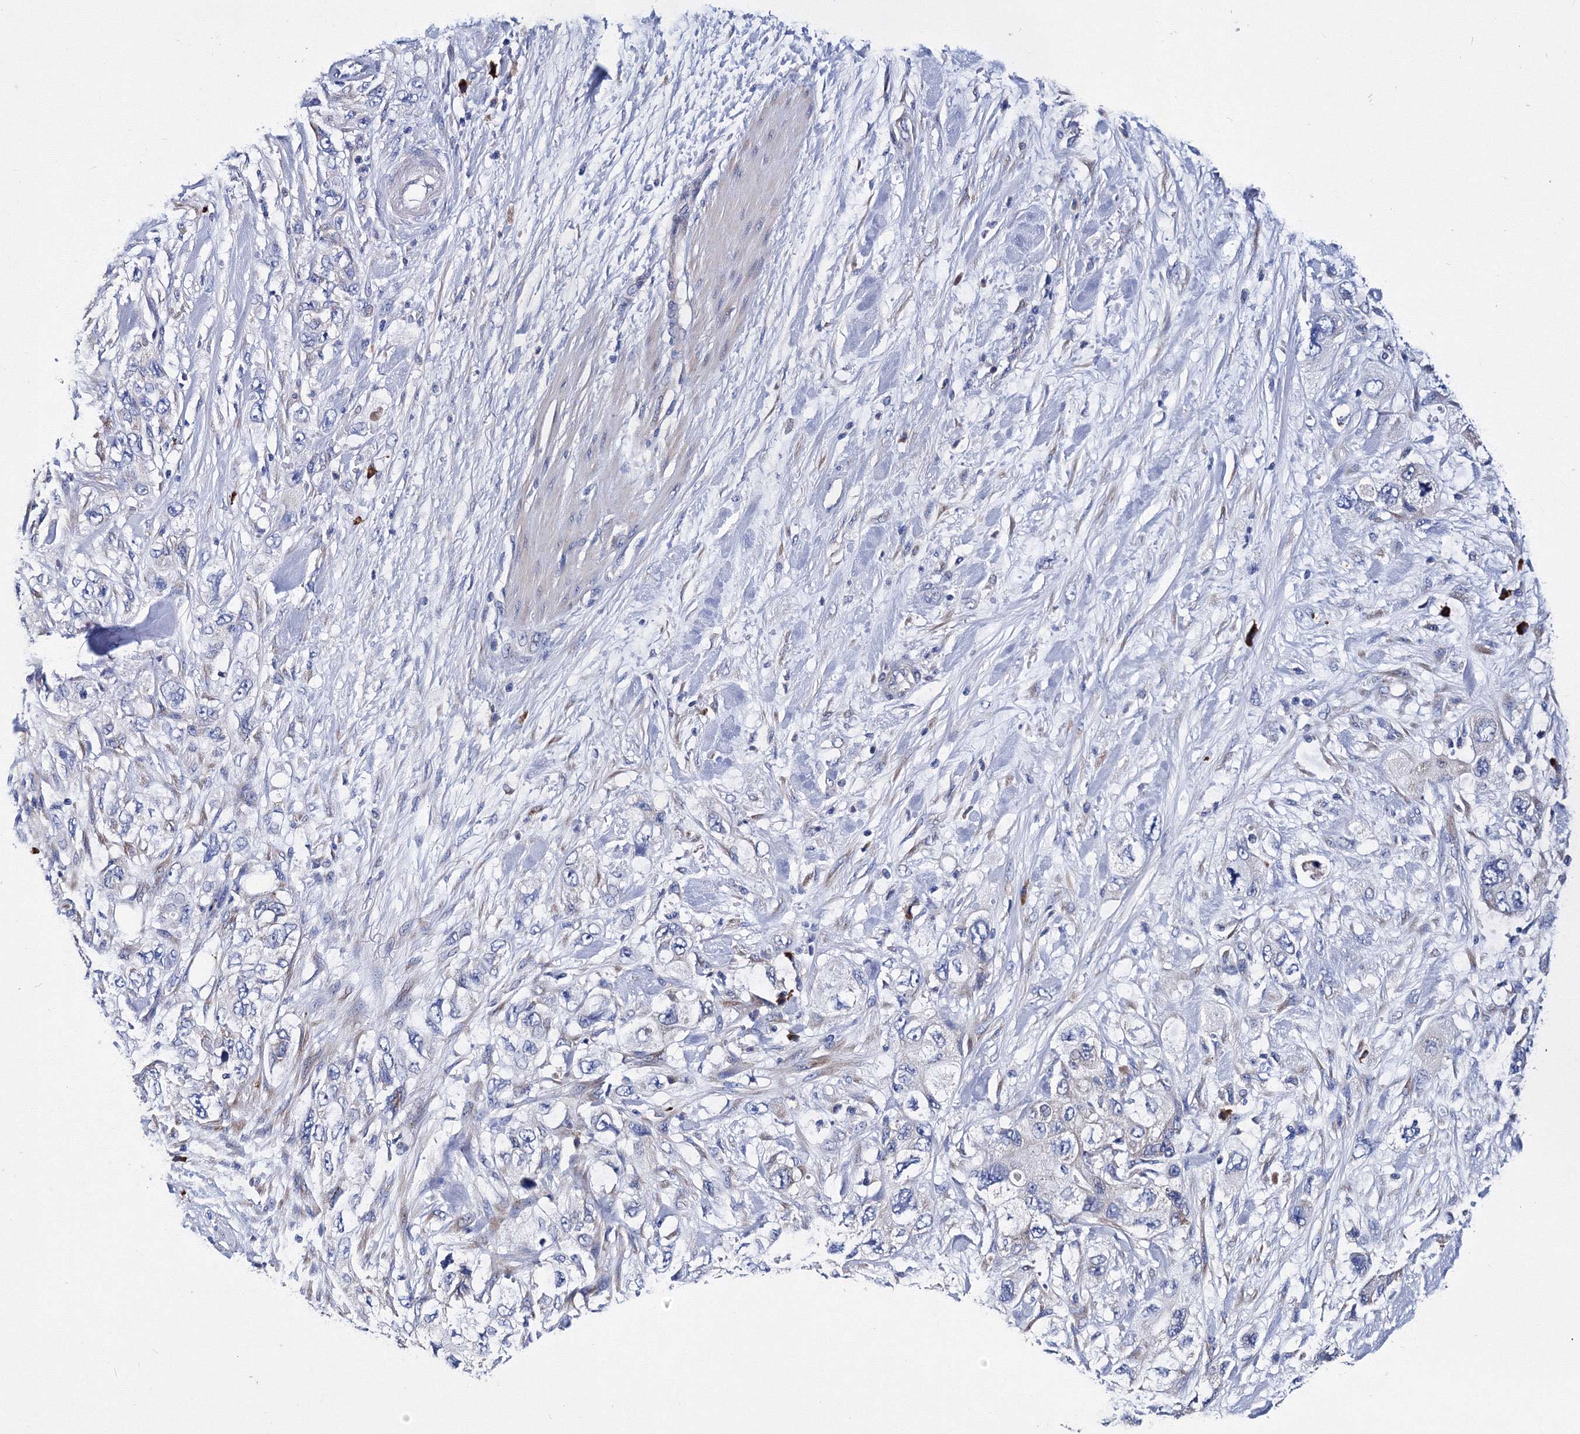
{"staining": {"intensity": "negative", "quantity": "none", "location": "none"}, "tissue": "pancreatic cancer", "cell_type": "Tumor cells", "image_type": "cancer", "snomed": [{"axis": "morphology", "description": "Adenocarcinoma, NOS"}, {"axis": "topography", "description": "Pancreas"}], "caption": "The IHC photomicrograph has no significant expression in tumor cells of adenocarcinoma (pancreatic) tissue.", "gene": "TRPM2", "patient": {"sex": "female", "age": 73}}